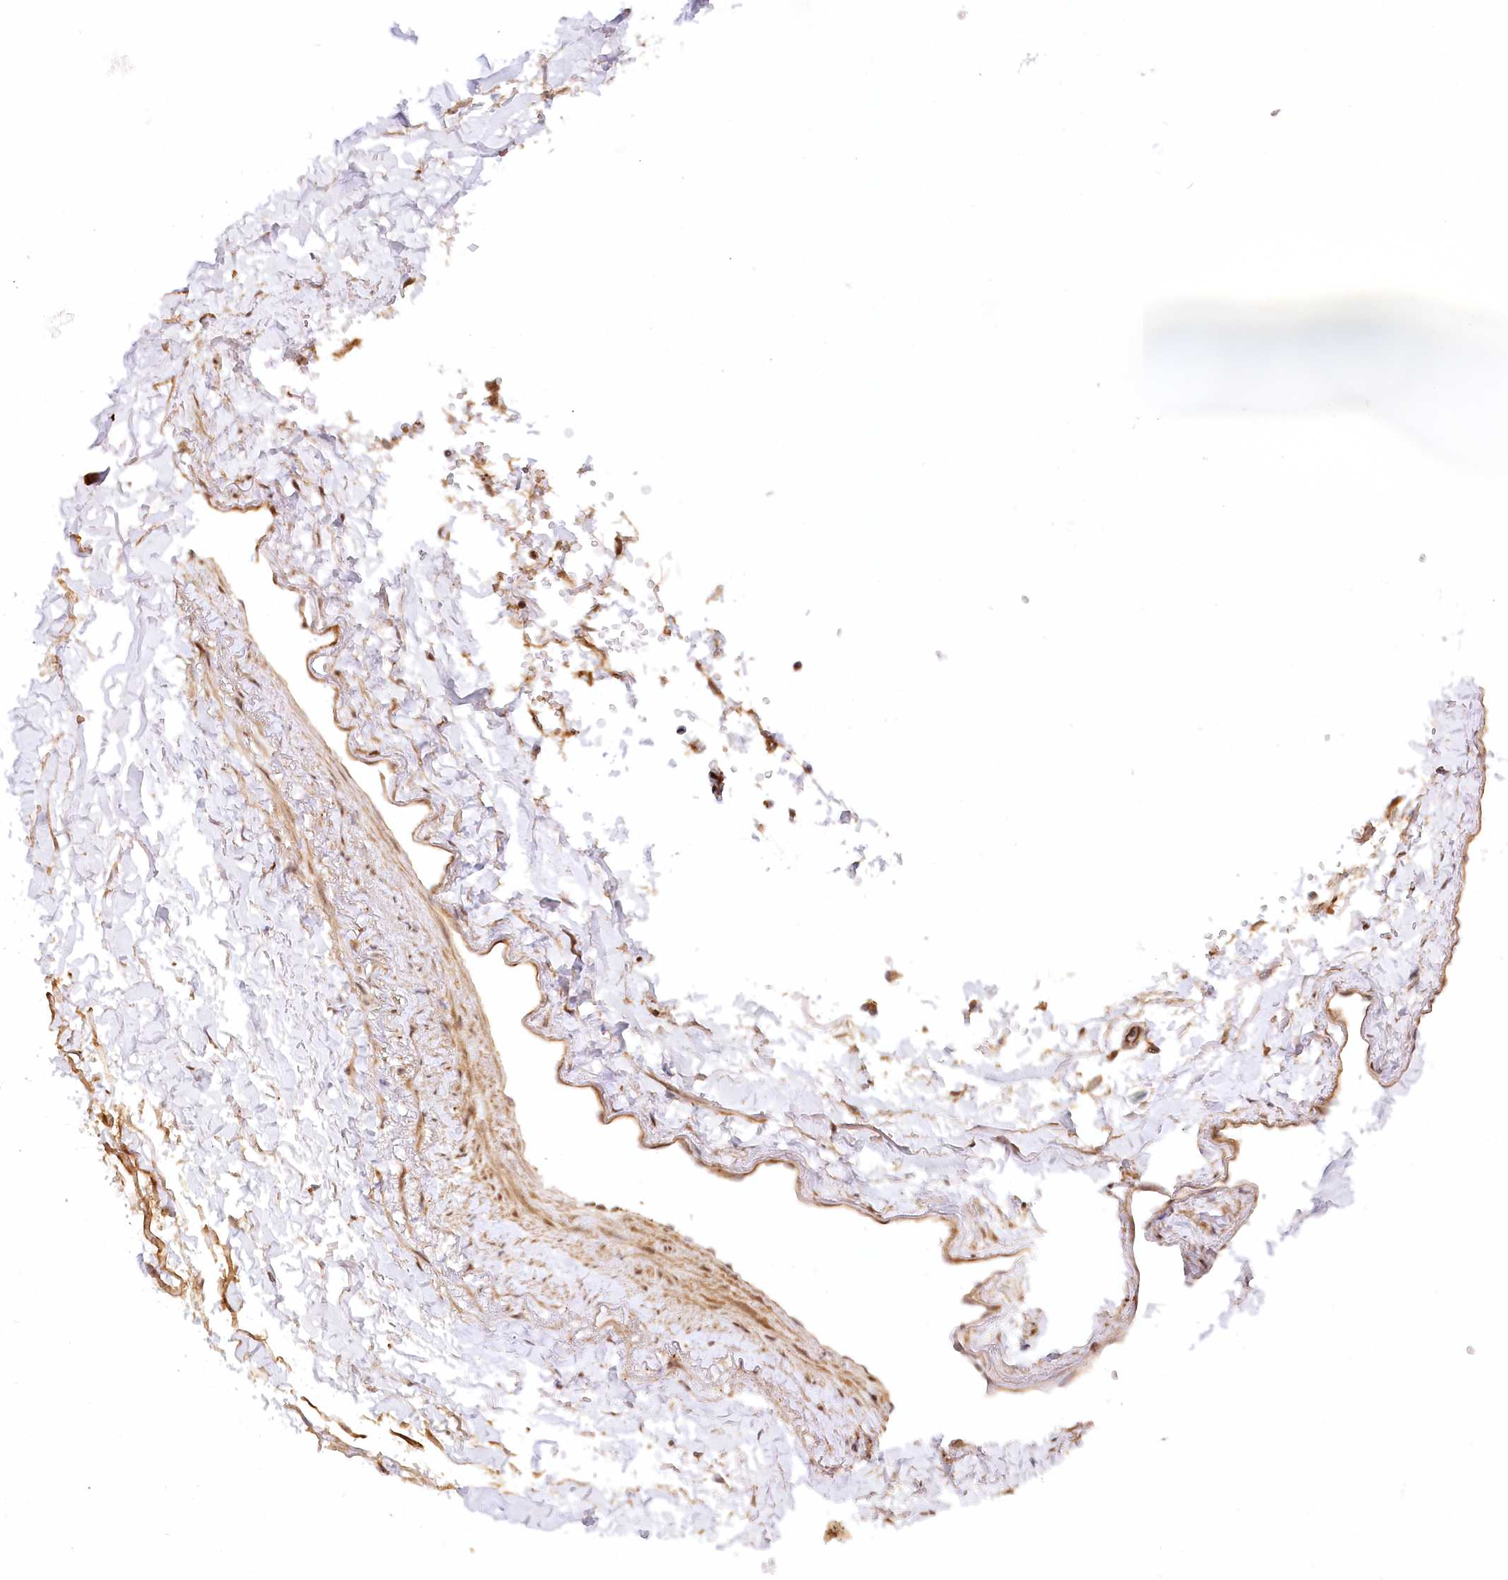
{"staining": {"intensity": "weak", "quantity": "25%-75%", "location": "cytoplasmic/membranous"}, "tissue": "adipose tissue", "cell_type": "Adipocytes", "image_type": "normal", "snomed": [{"axis": "morphology", "description": "Normal tissue, NOS"}, {"axis": "topography", "description": "Cartilage tissue"}, {"axis": "topography", "description": "Bronchus"}], "caption": "An IHC micrograph of unremarkable tissue is shown. Protein staining in brown labels weak cytoplasmic/membranous positivity in adipose tissue within adipocytes.", "gene": "INPP4B", "patient": {"sex": "female", "age": 73}}